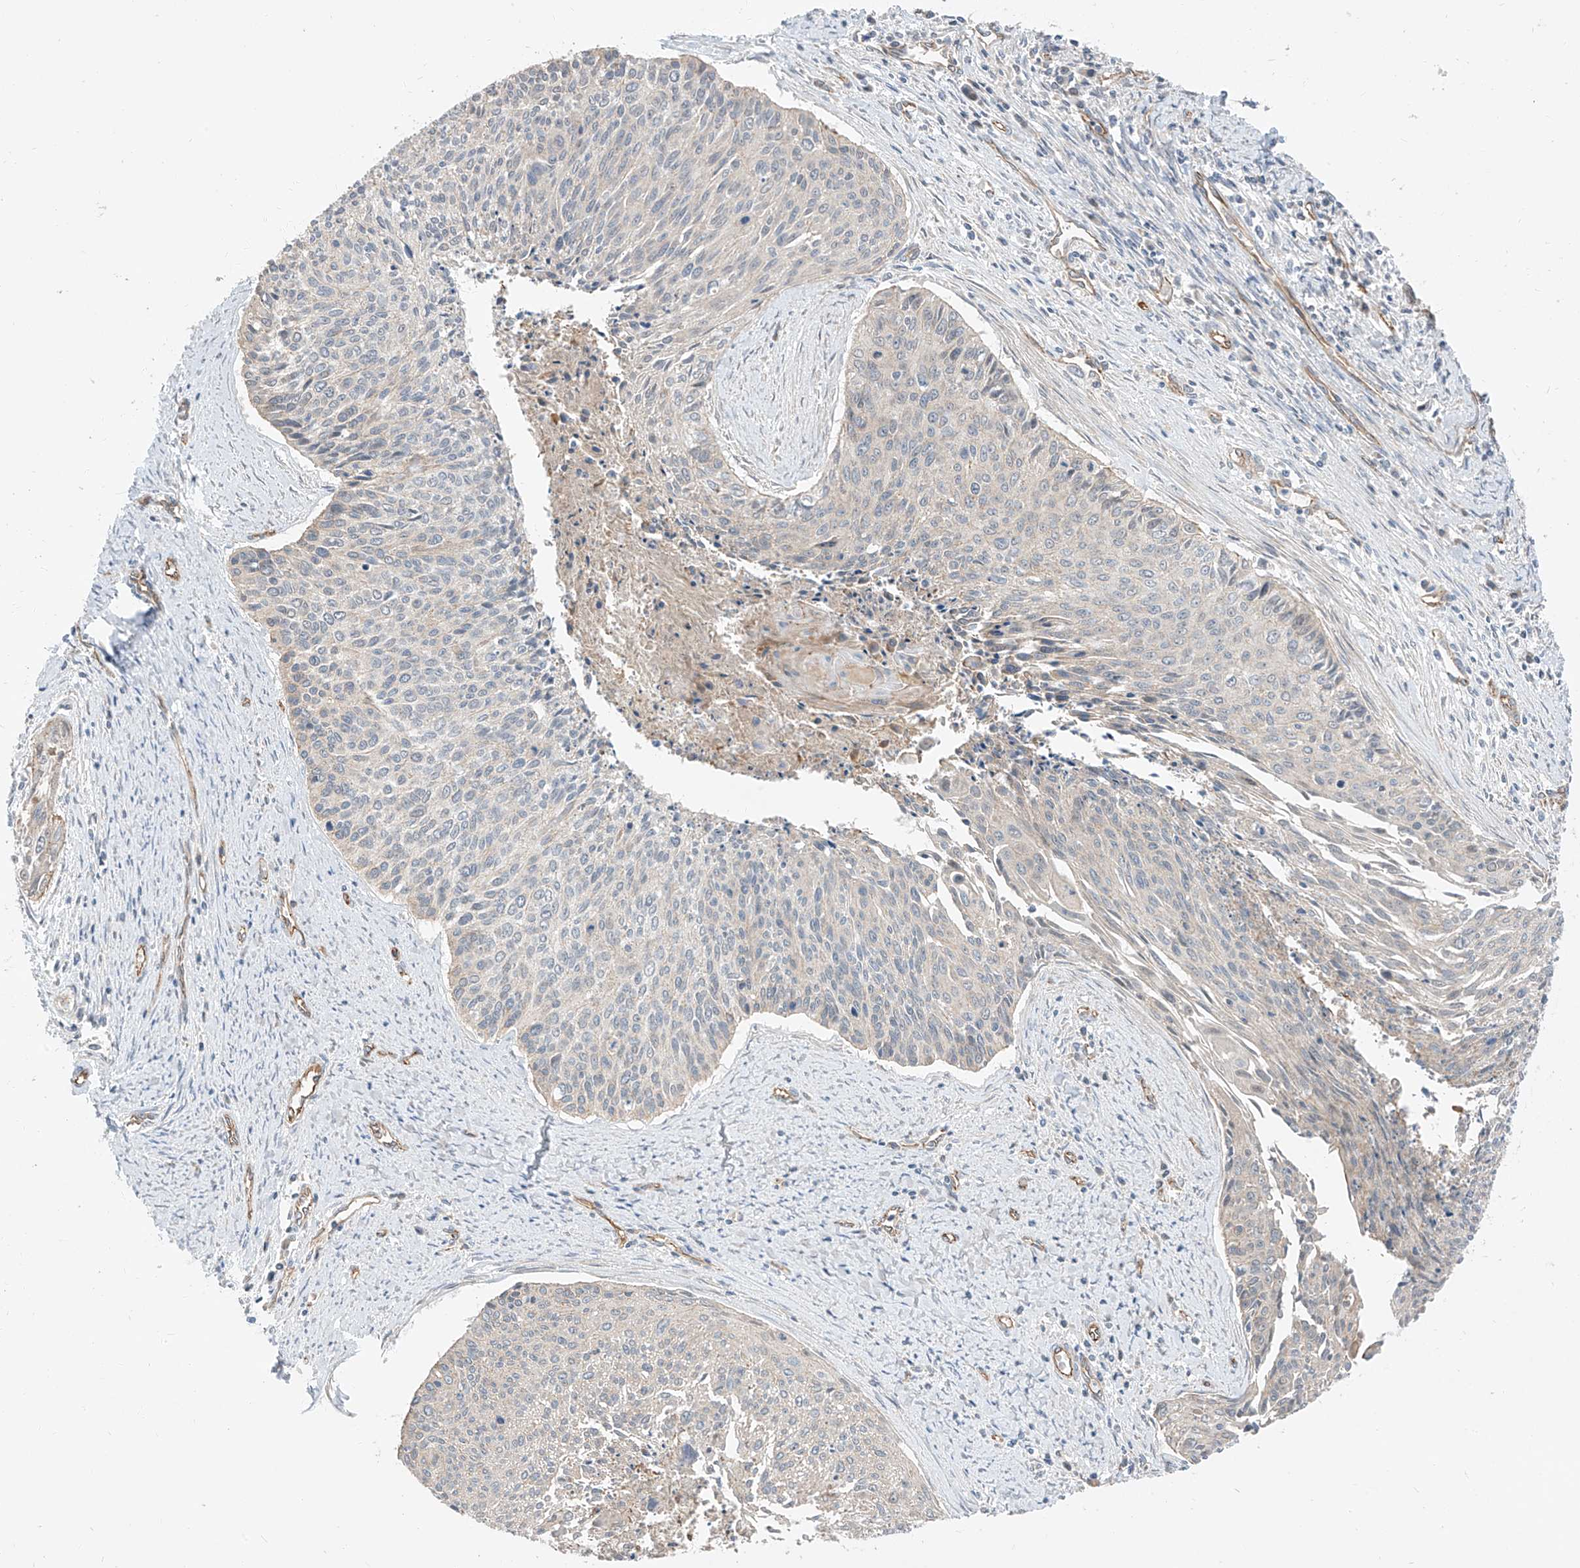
{"staining": {"intensity": "negative", "quantity": "none", "location": "none"}, "tissue": "cervical cancer", "cell_type": "Tumor cells", "image_type": "cancer", "snomed": [{"axis": "morphology", "description": "Squamous cell carcinoma, NOS"}, {"axis": "topography", "description": "Cervix"}], "caption": "Cervical cancer was stained to show a protein in brown. There is no significant positivity in tumor cells. (Stains: DAB (3,3'-diaminobenzidine) IHC with hematoxylin counter stain, Microscopy: brightfield microscopy at high magnification).", "gene": "EPHX4", "patient": {"sex": "female", "age": 55}}